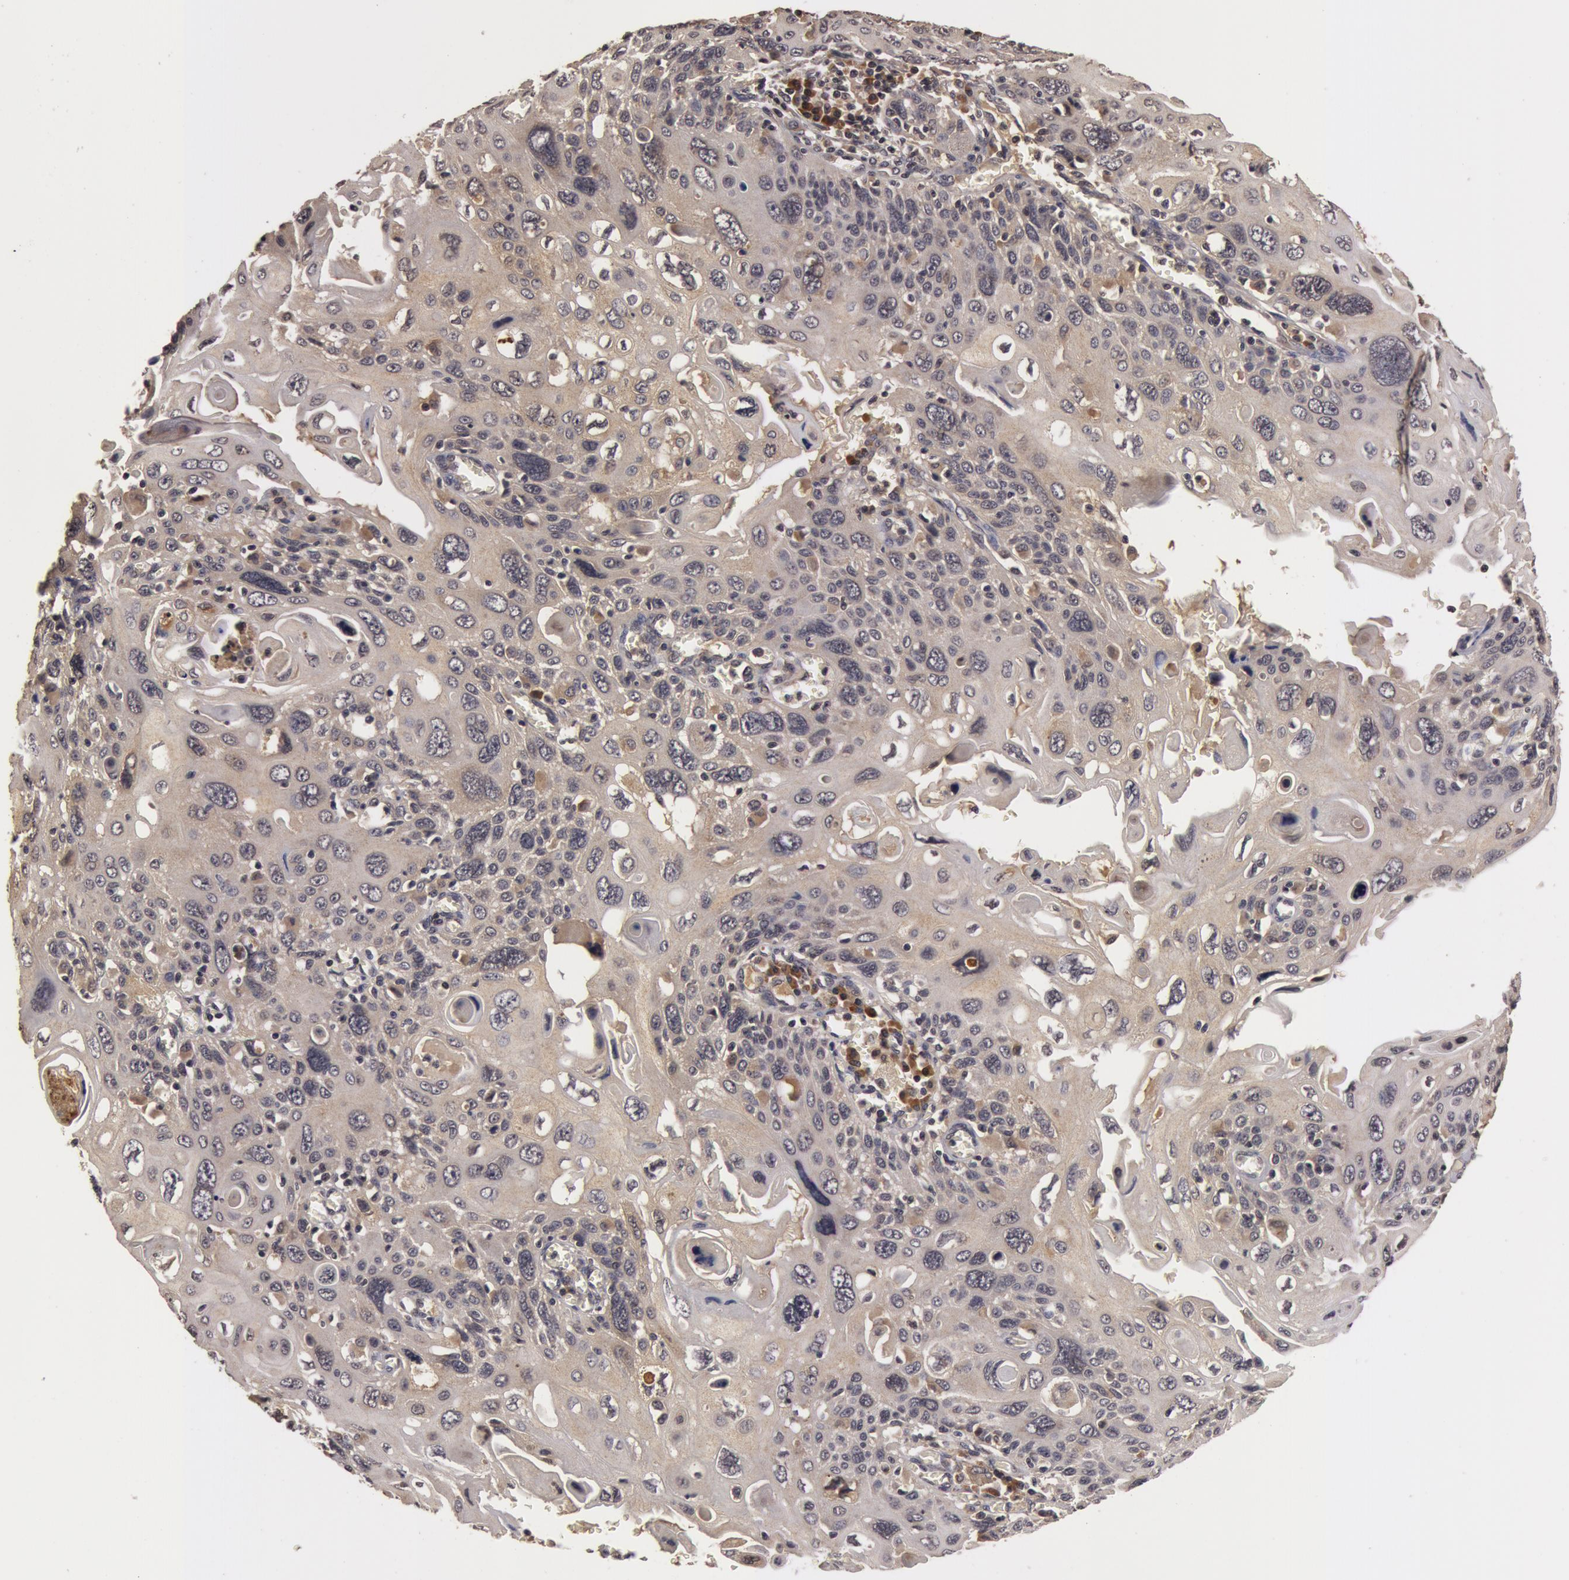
{"staining": {"intensity": "weak", "quantity": ">75%", "location": "cytoplasmic/membranous"}, "tissue": "cervical cancer", "cell_type": "Tumor cells", "image_type": "cancer", "snomed": [{"axis": "morphology", "description": "Squamous cell carcinoma, NOS"}, {"axis": "topography", "description": "Cervix"}], "caption": "Weak cytoplasmic/membranous protein expression is identified in about >75% of tumor cells in cervical squamous cell carcinoma. (Stains: DAB (3,3'-diaminobenzidine) in brown, nuclei in blue, Microscopy: brightfield microscopy at high magnification).", "gene": "BCHE", "patient": {"sex": "female", "age": 54}}